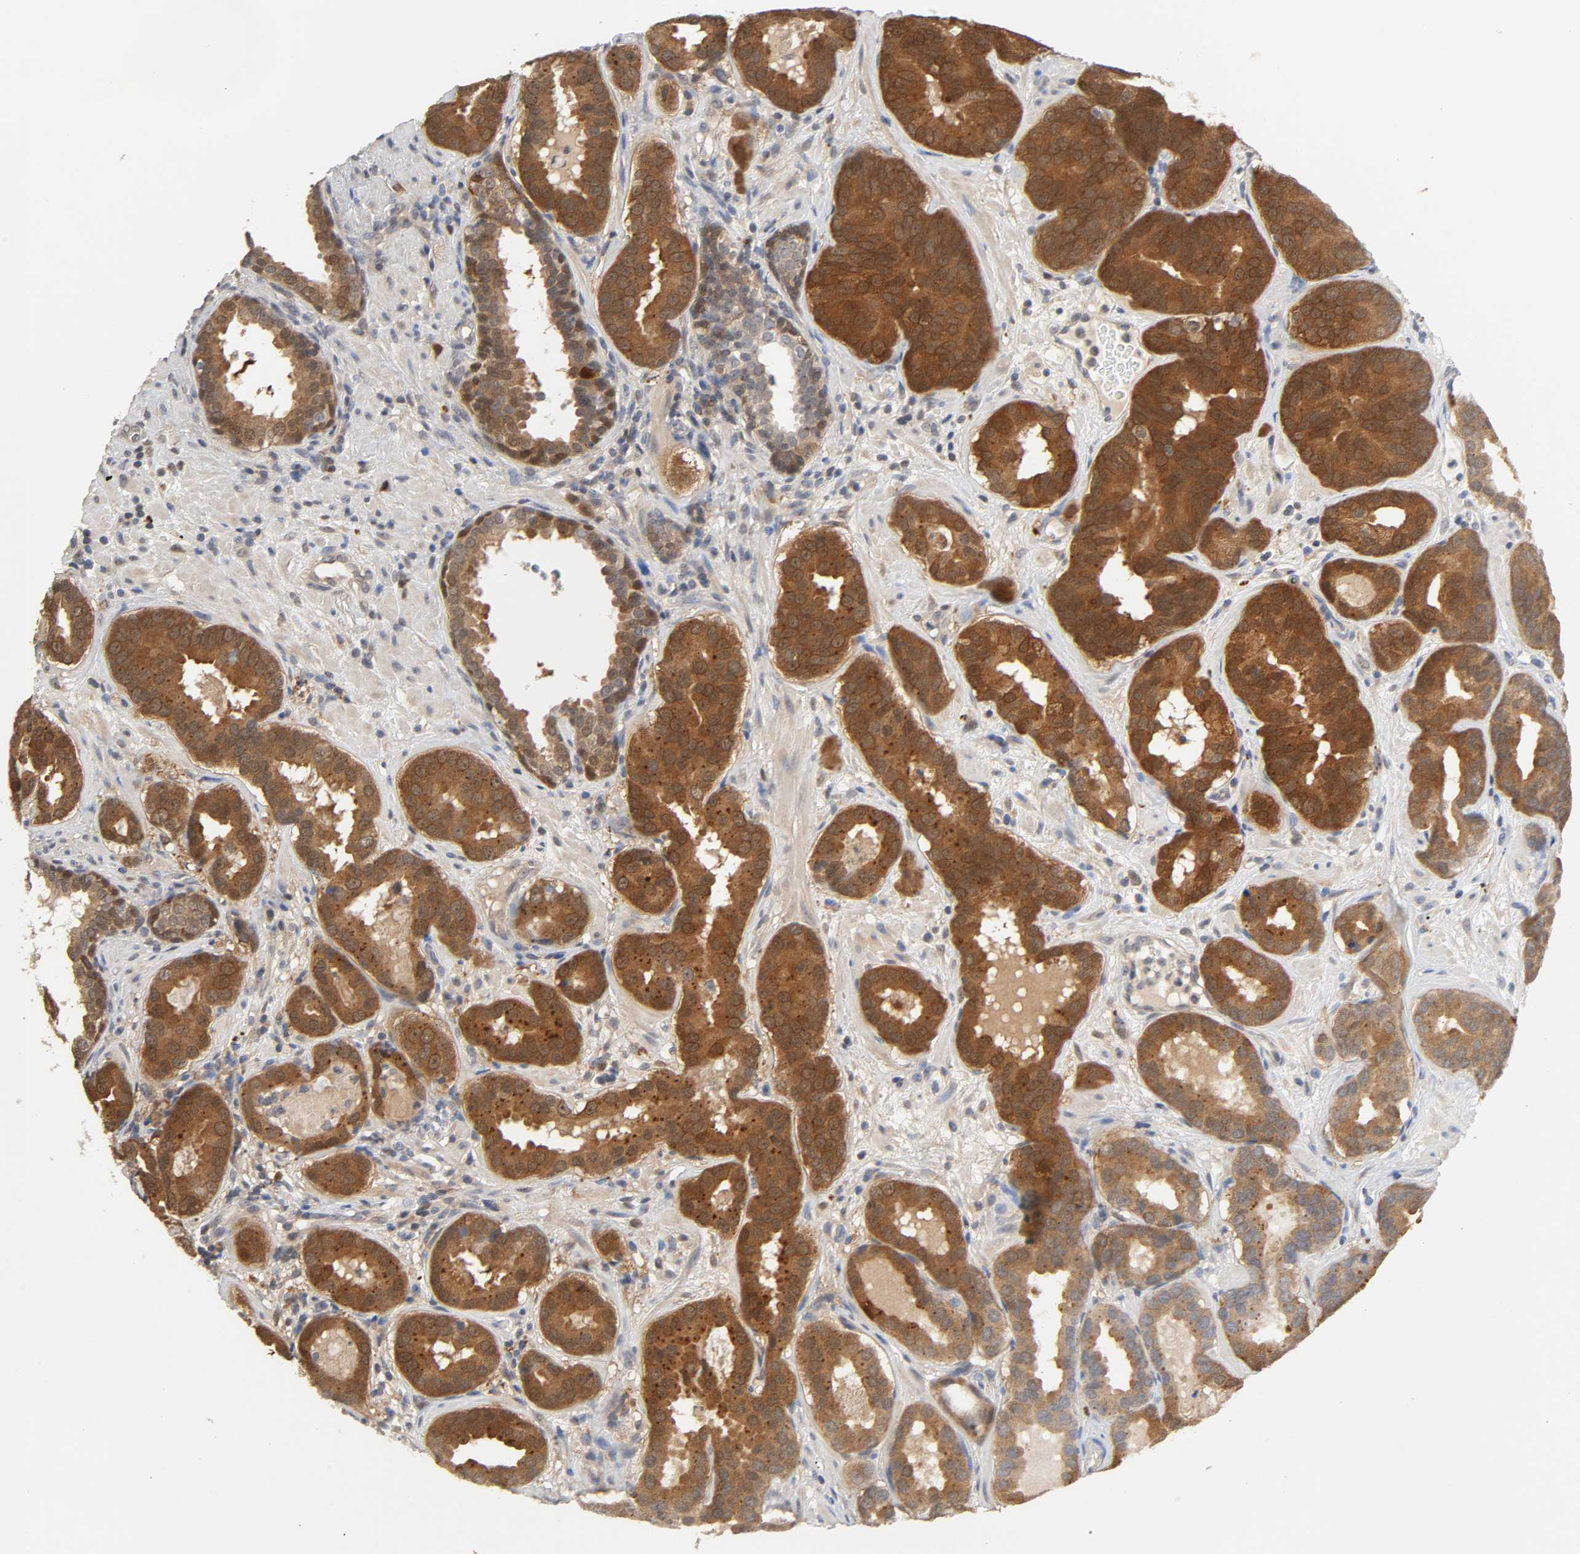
{"staining": {"intensity": "strong", "quantity": ">75%", "location": "cytoplasmic/membranous"}, "tissue": "prostate cancer", "cell_type": "Tumor cells", "image_type": "cancer", "snomed": [{"axis": "morphology", "description": "Adenocarcinoma, Low grade"}, {"axis": "topography", "description": "Prostate"}], "caption": "Approximately >75% of tumor cells in prostate cancer (adenocarcinoma (low-grade)) demonstrate strong cytoplasmic/membranous protein positivity as visualized by brown immunohistochemical staining.", "gene": "MIF", "patient": {"sex": "male", "age": 59}}